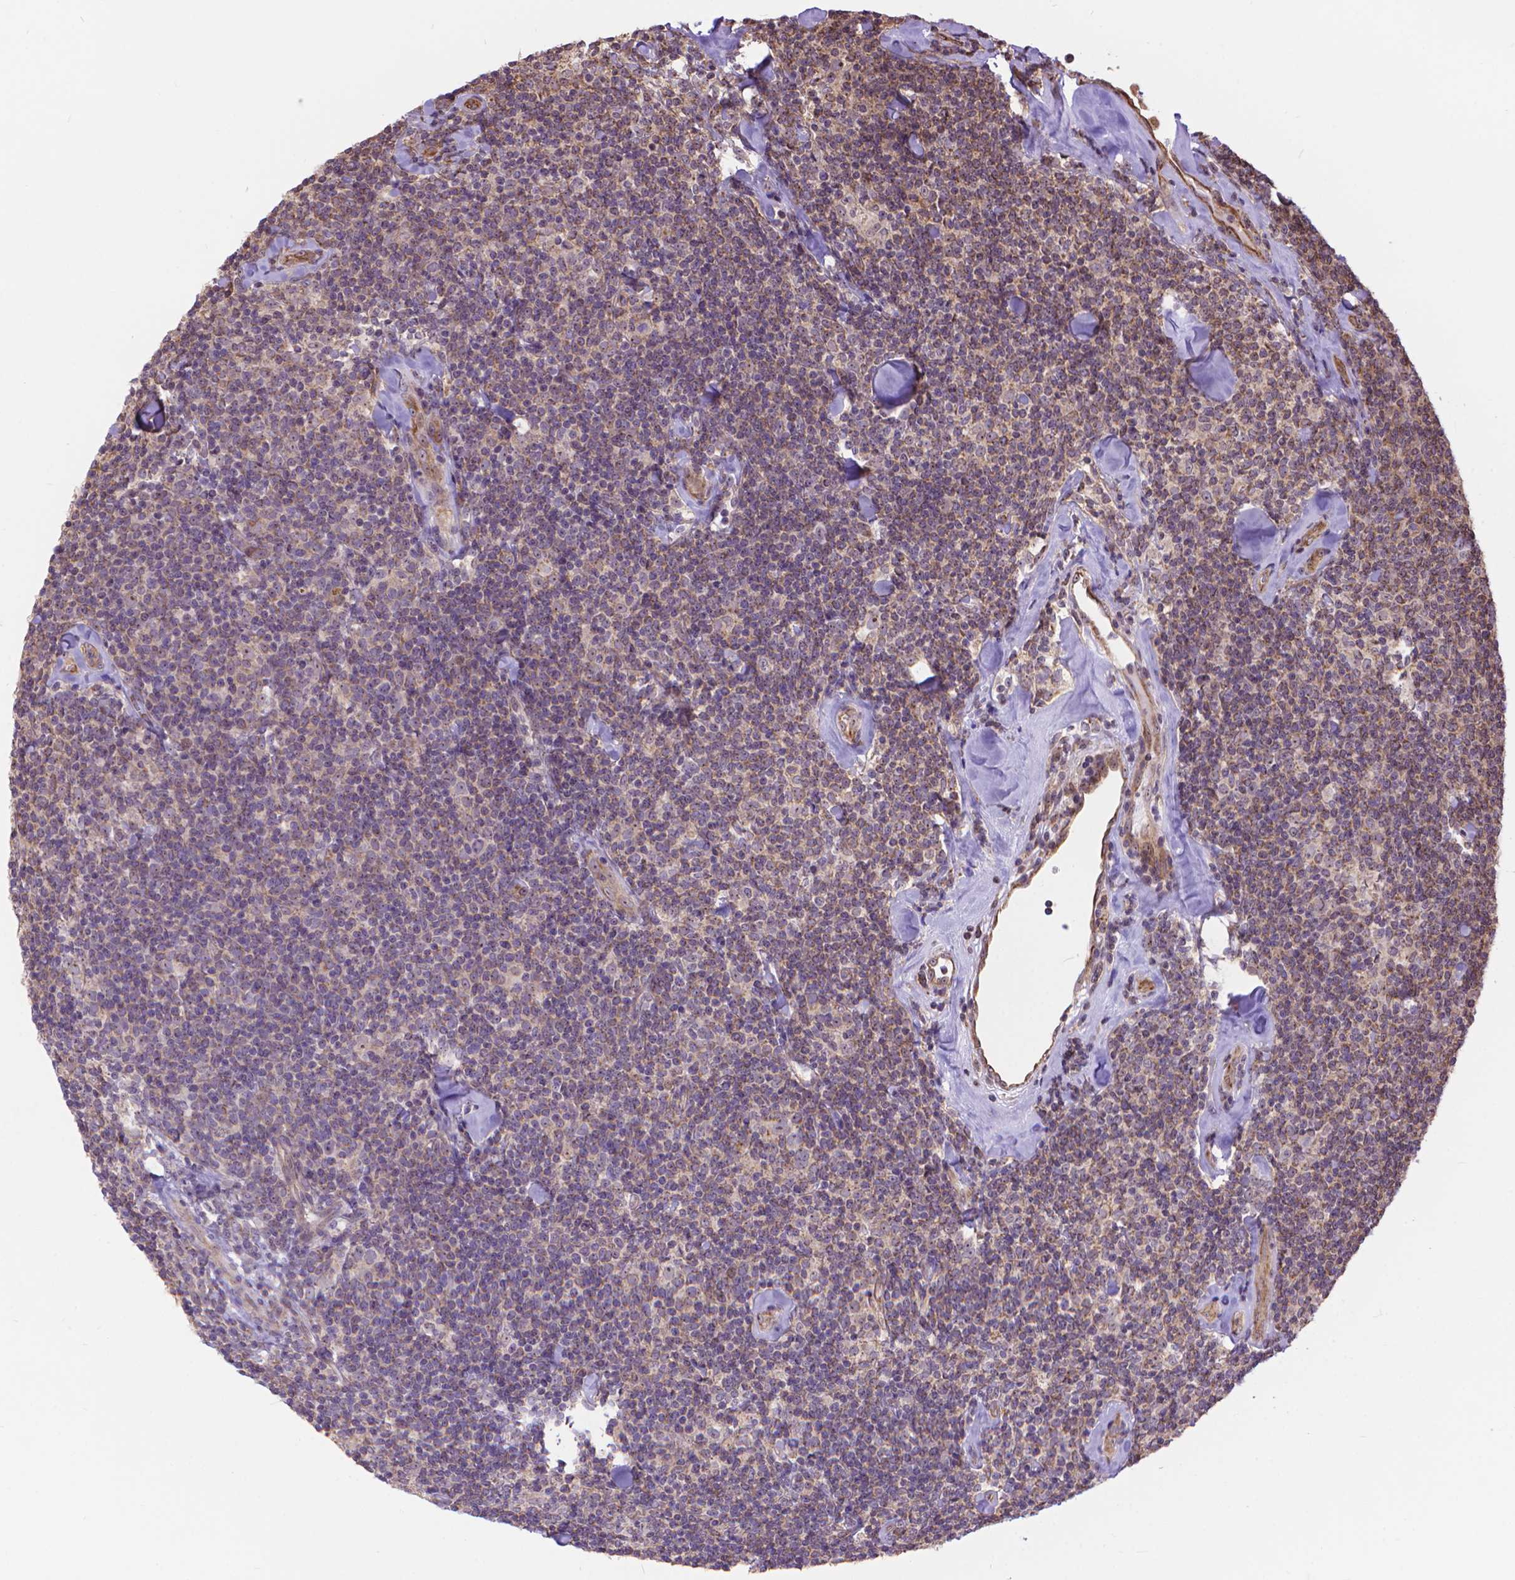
{"staining": {"intensity": "negative", "quantity": "none", "location": "none"}, "tissue": "lymphoma", "cell_type": "Tumor cells", "image_type": "cancer", "snomed": [{"axis": "morphology", "description": "Malignant lymphoma, non-Hodgkin's type, Low grade"}, {"axis": "topography", "description": "Lymph node"}], "caption": "Lymphoma was stained to show a protein in brown. There is no significant staining in tumor cells.", "gene": "TMEM135", "patient": {"sex": "female", "age": 56}}